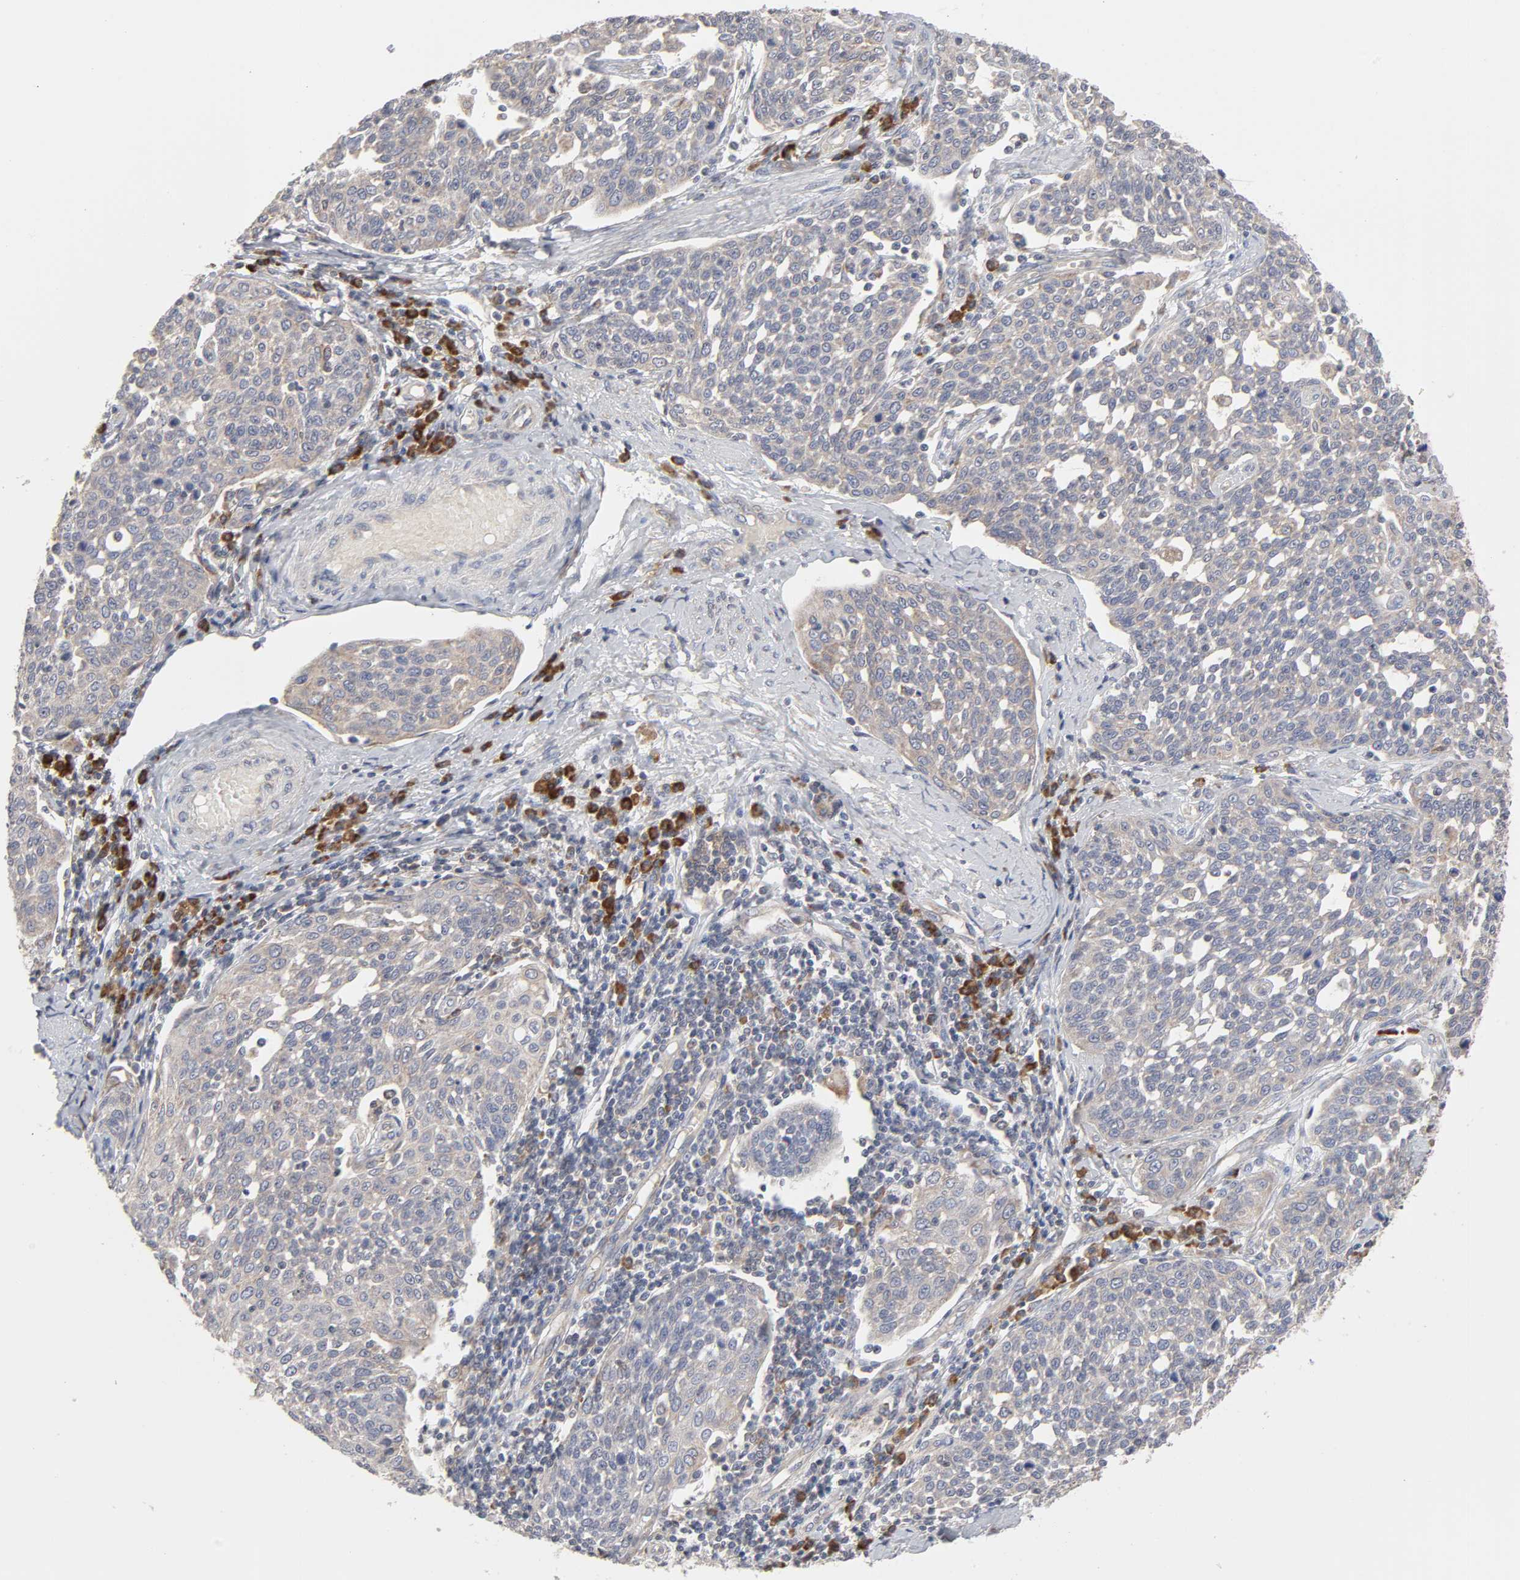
{"staining": {"intensity": "weak", "quantity": ">75%", "location": "cytoplasmic/membranous"}, "tissue": "cervical cancer", "cell_type": "Tumor cells", "image_type": "cancer", "snomed": [{"axis": "morphology", "description": "Squamous cell carcinoma, NOS"}, {"axis": "topography", "description": "Cervix"}], "caption": "IHC (DAB (3,3'-diaminobenzidine)) staining of human cervical squamous cell carcinoma exhibits weak cytoplasmic/membranous protein expression in approximately >75% of tumor cells.", "gene": "IL4R", "patient": {"sex": "female", "age": 34}}